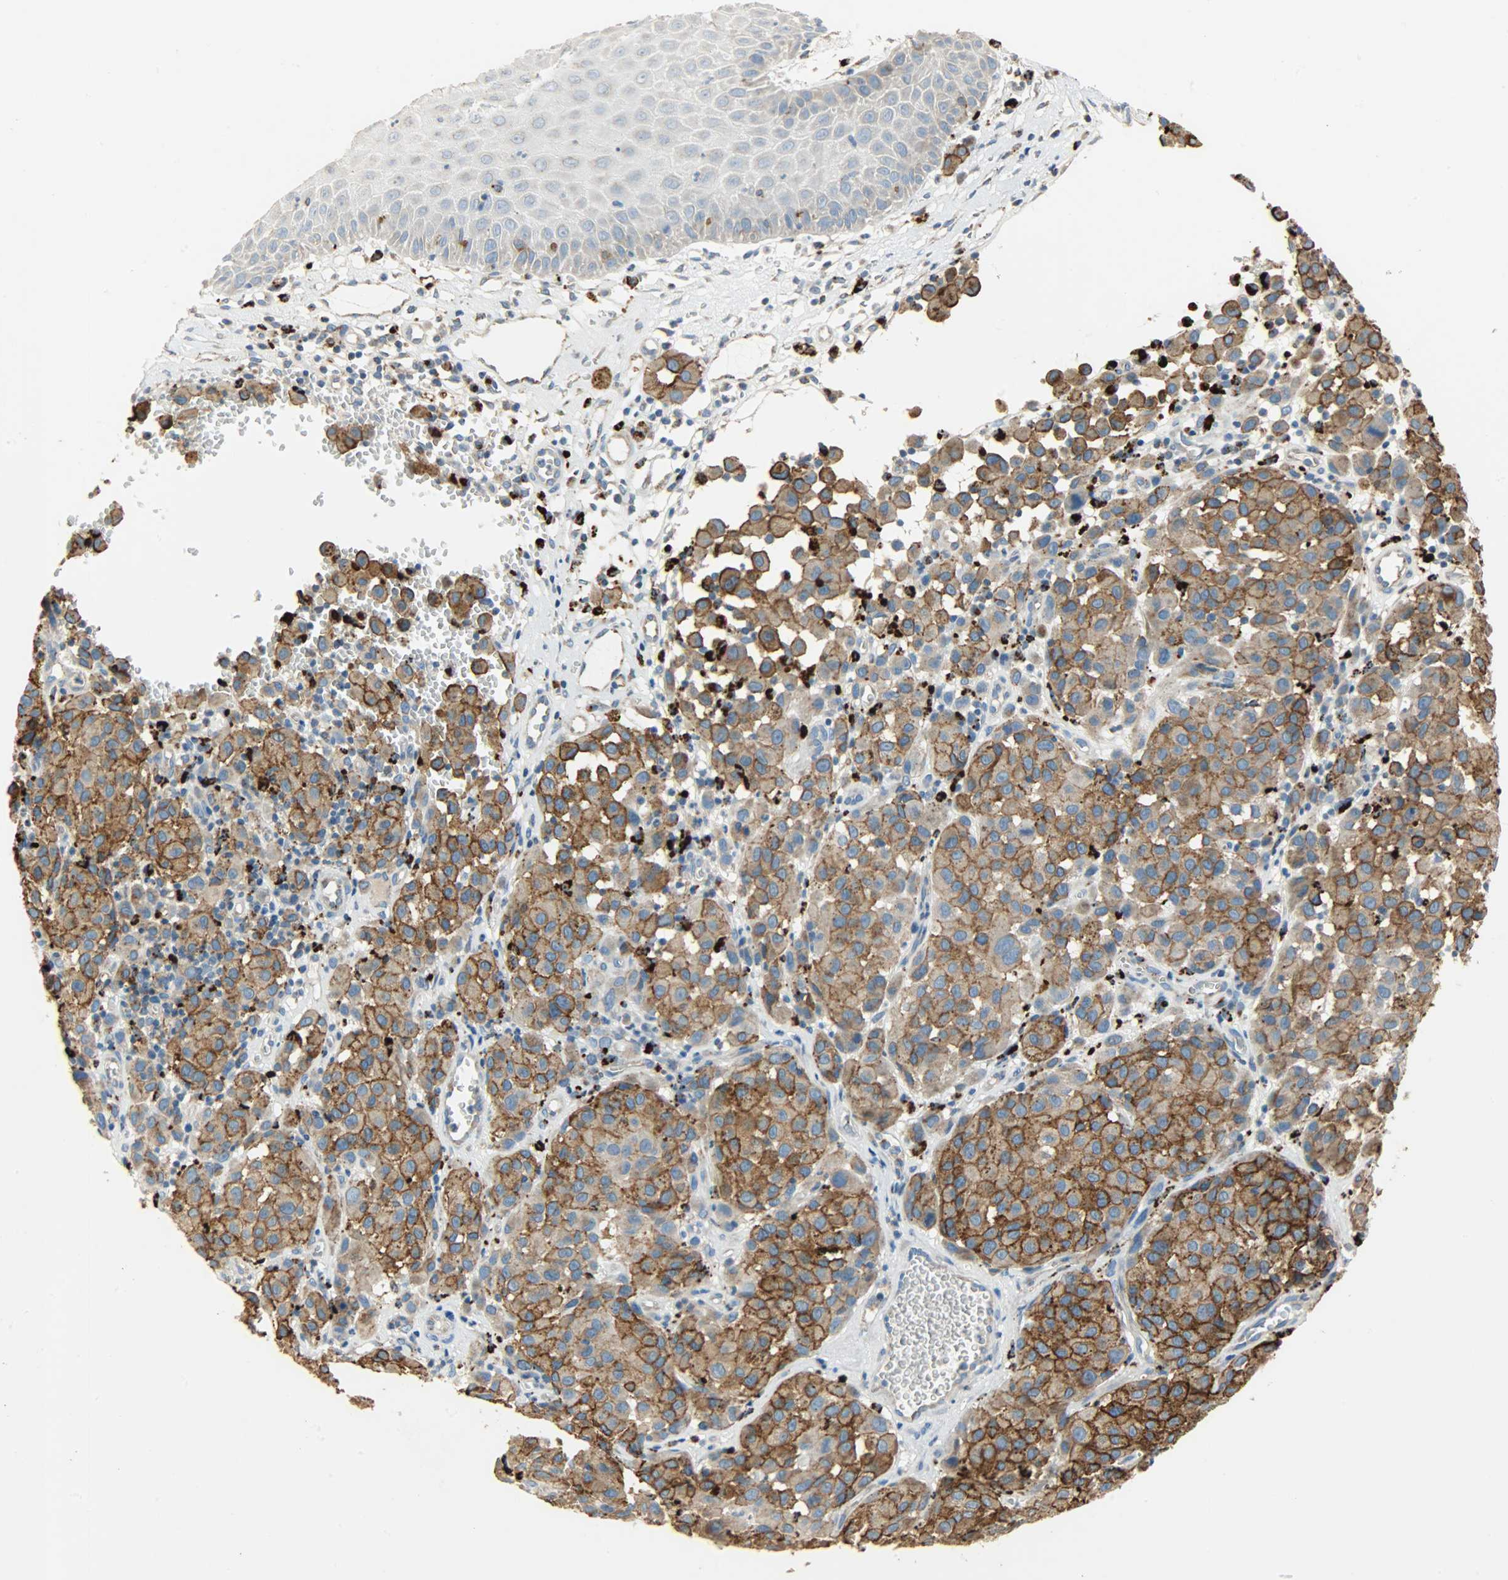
{"staining": {"intensity": "moderate", "quantity": ">75%", "location": "cytoplasmic/membranous"}, "tissue": "melanoma", "cell_type": "Tumor cells", "image_type": "cancer", "snomed": [{"axis": "morphology", "description": "Malignant melanoma, NOS"}, {"axis": "topography", "description": "Skin"}], "caption": "Human melanoma stained for a protein (brown) shows moderate cytoplasmic/membranous positive positivity in approximately >75% of tumor cells.", "gene": "ASAH1", "patient": {"sex": "female", "age": 21}}